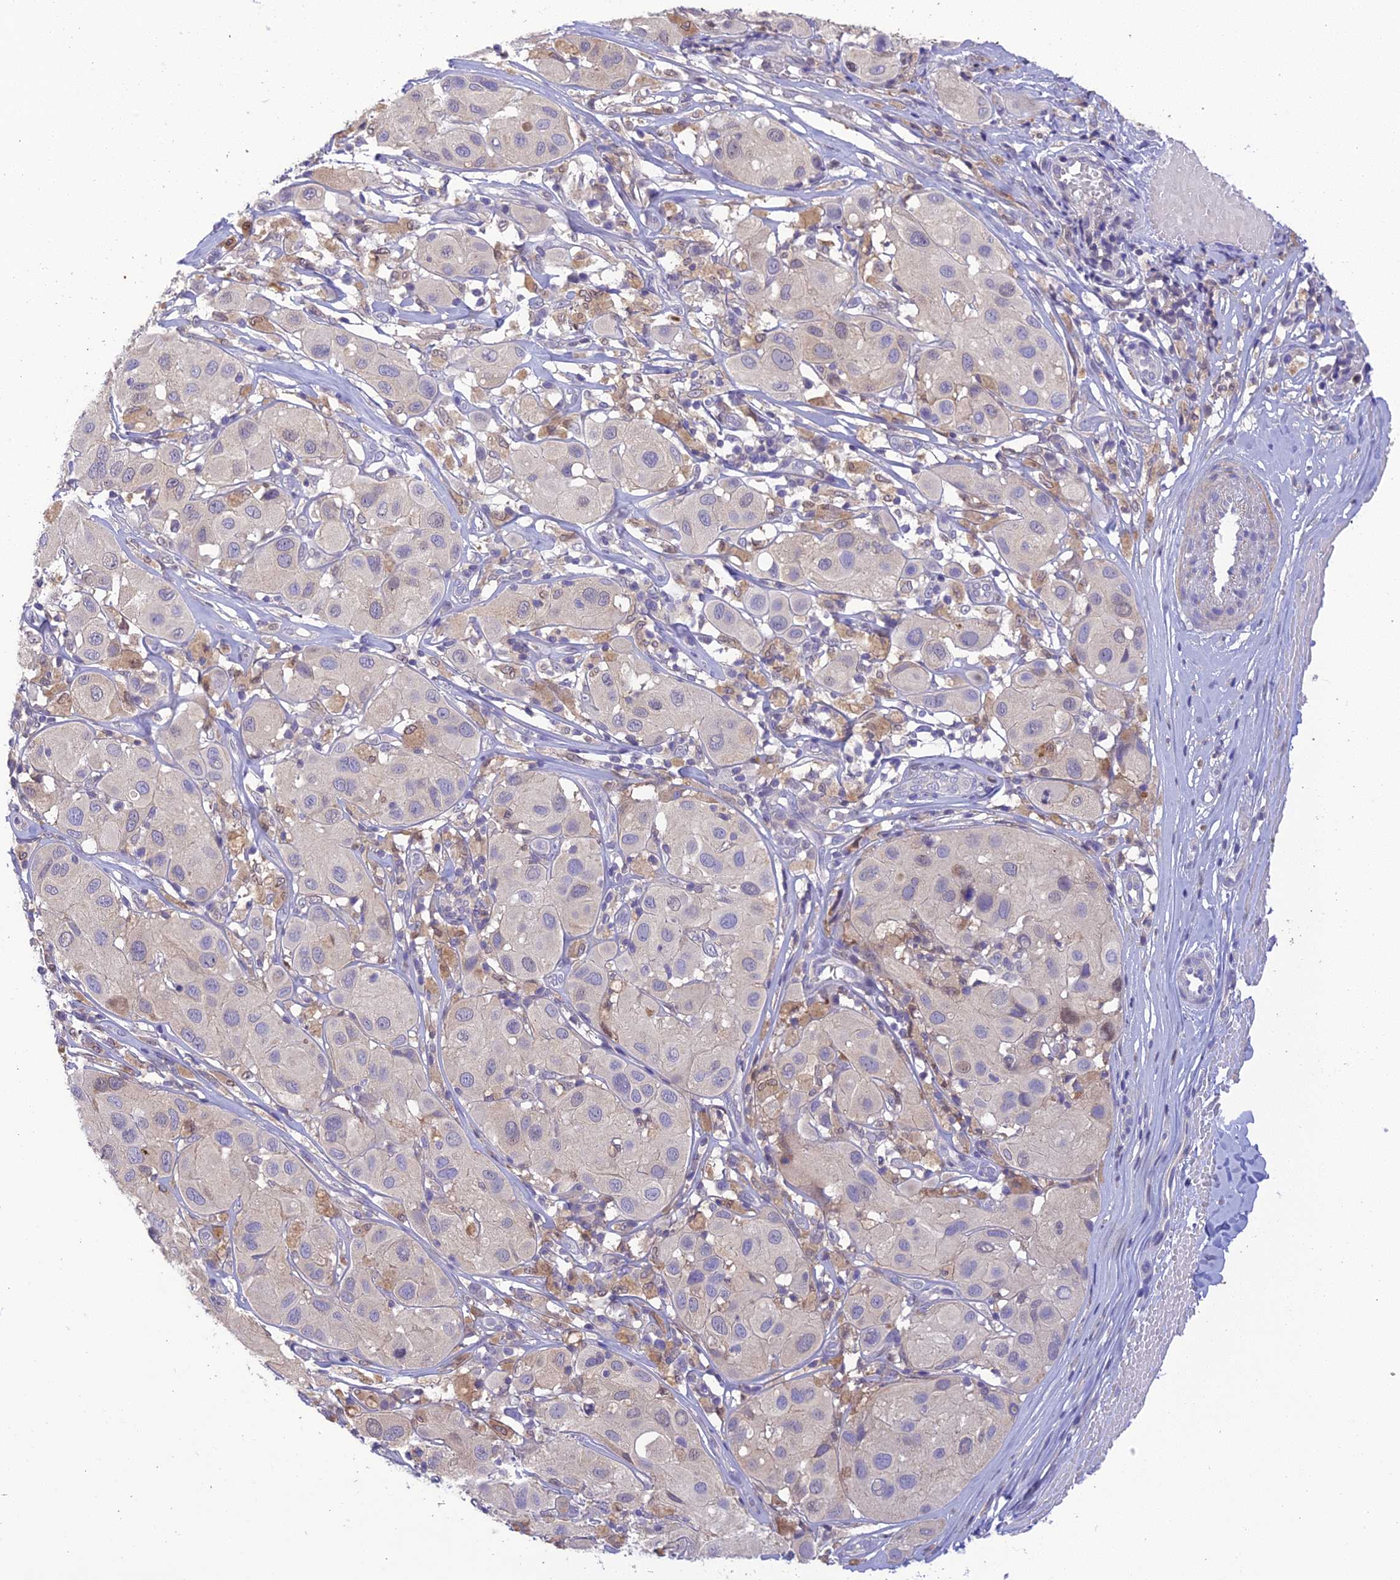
{"staining": {"intensity": "negative", "quantity": "none", "location": "none"}, "tissue": "melanoma", "cell_type": "Tumor cells", "image_type": "cancer", "snomed": [{"axis": "morphology", "description": "Malignant melanoma, Metastatic site"}, {"axis": "topography", "description": "Skin"}], "caption": "An image of melanoma stained for a protein displays no brown staining in tumor cells.", "gene": "BMT2", "patient": {"sex": "male", "age": 41}}